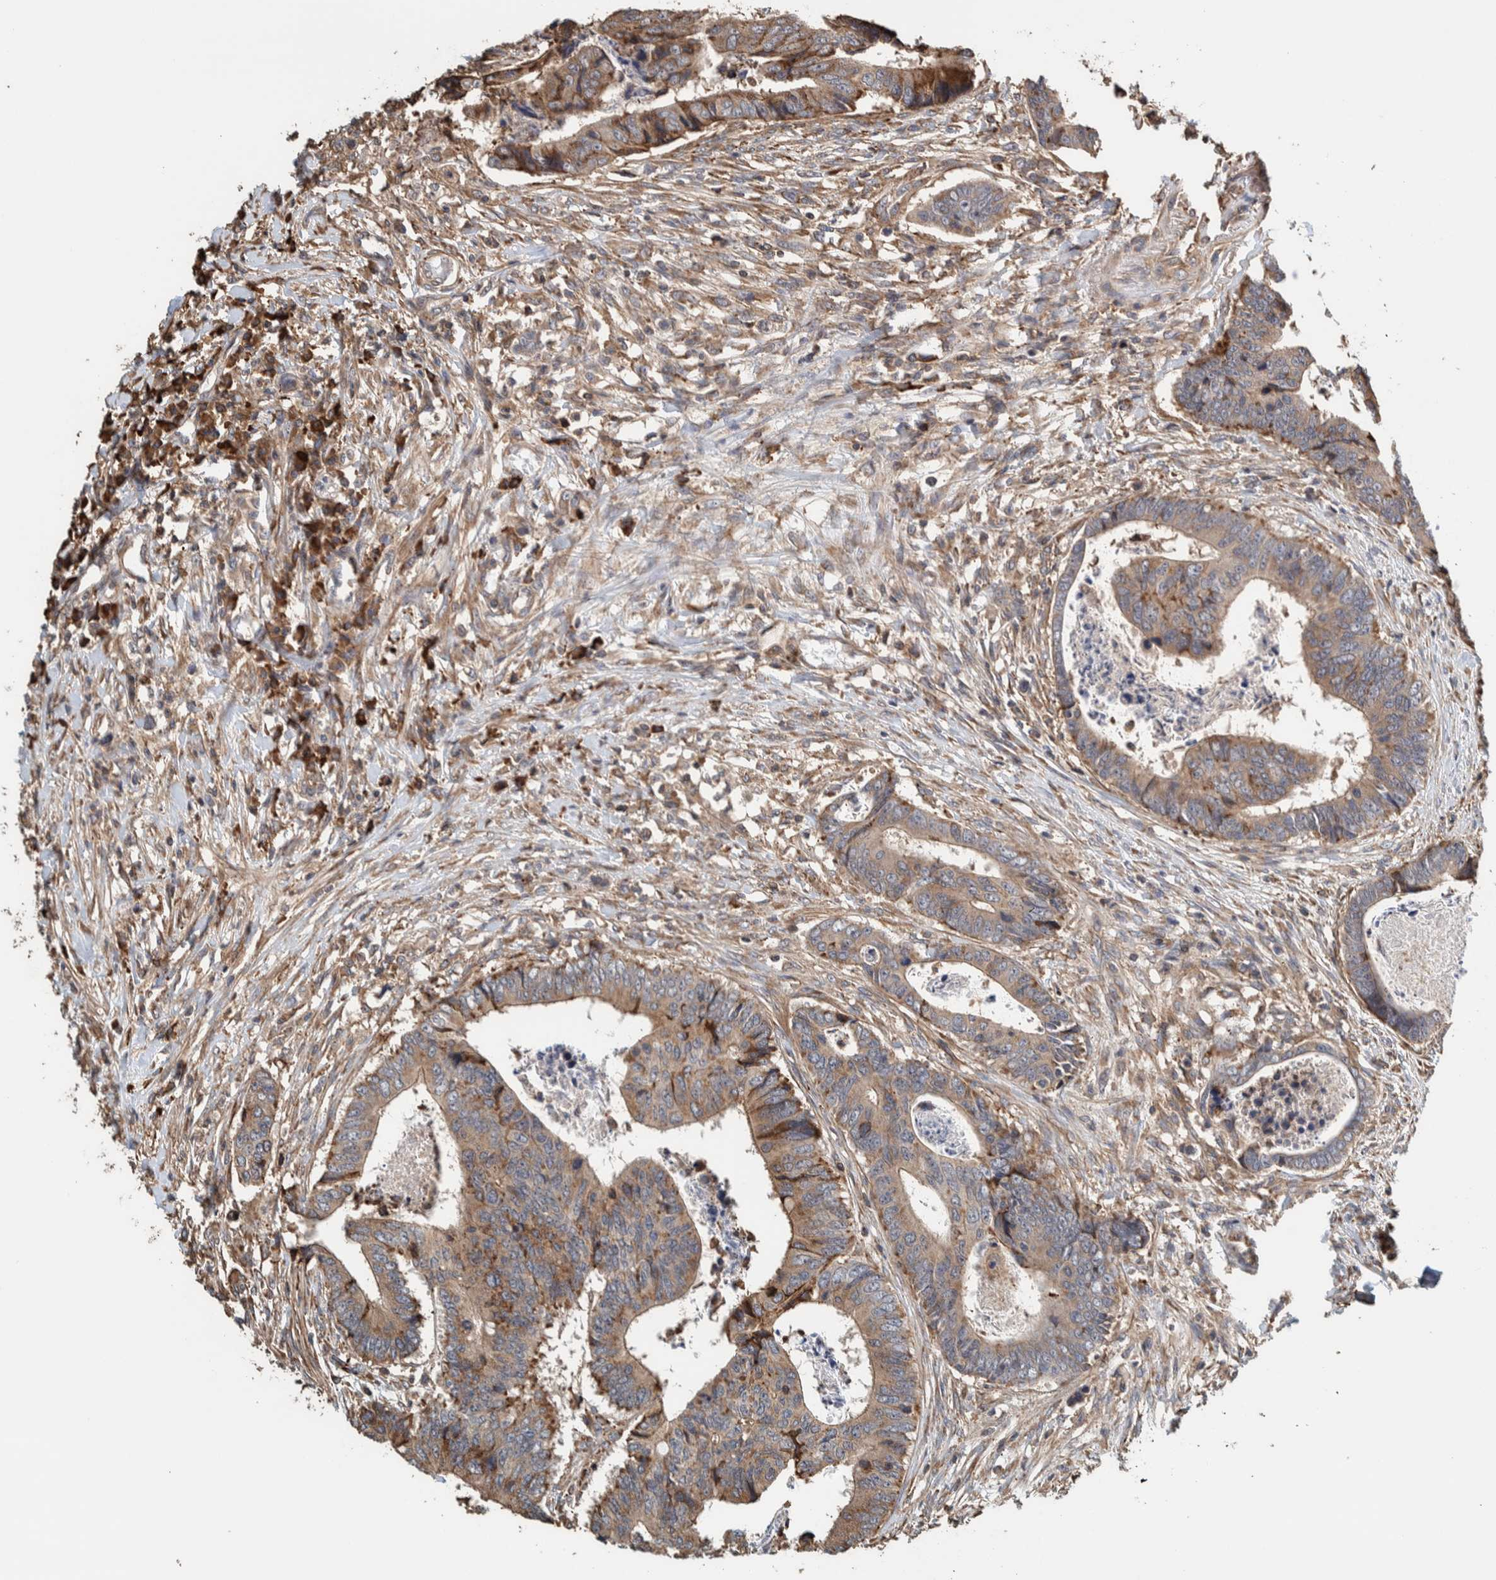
{"staining": {"intensity": "moderate", "quantity": ">75%", "location": "cytoplasmic/membranous"}, "tissue": "colorectal cancer", "cell_type": "Tumor cells", "image_type": "cancer", "snomed": [{"axis": "morphology", "description": "Adenocarcinoma, NOS"}, {"axis": "topography", "description": "Rectum"}], "caption": "Colorectal adenocarcinoma stained with DAB (3,3'-diaminobenzidine) IHC shows medium levels of moderate cytoplasmic/membranous expression in approximately >75% of tumor cells.", "gene": "PLA2G3", "patient": {"sex": "male", "age": 84}}